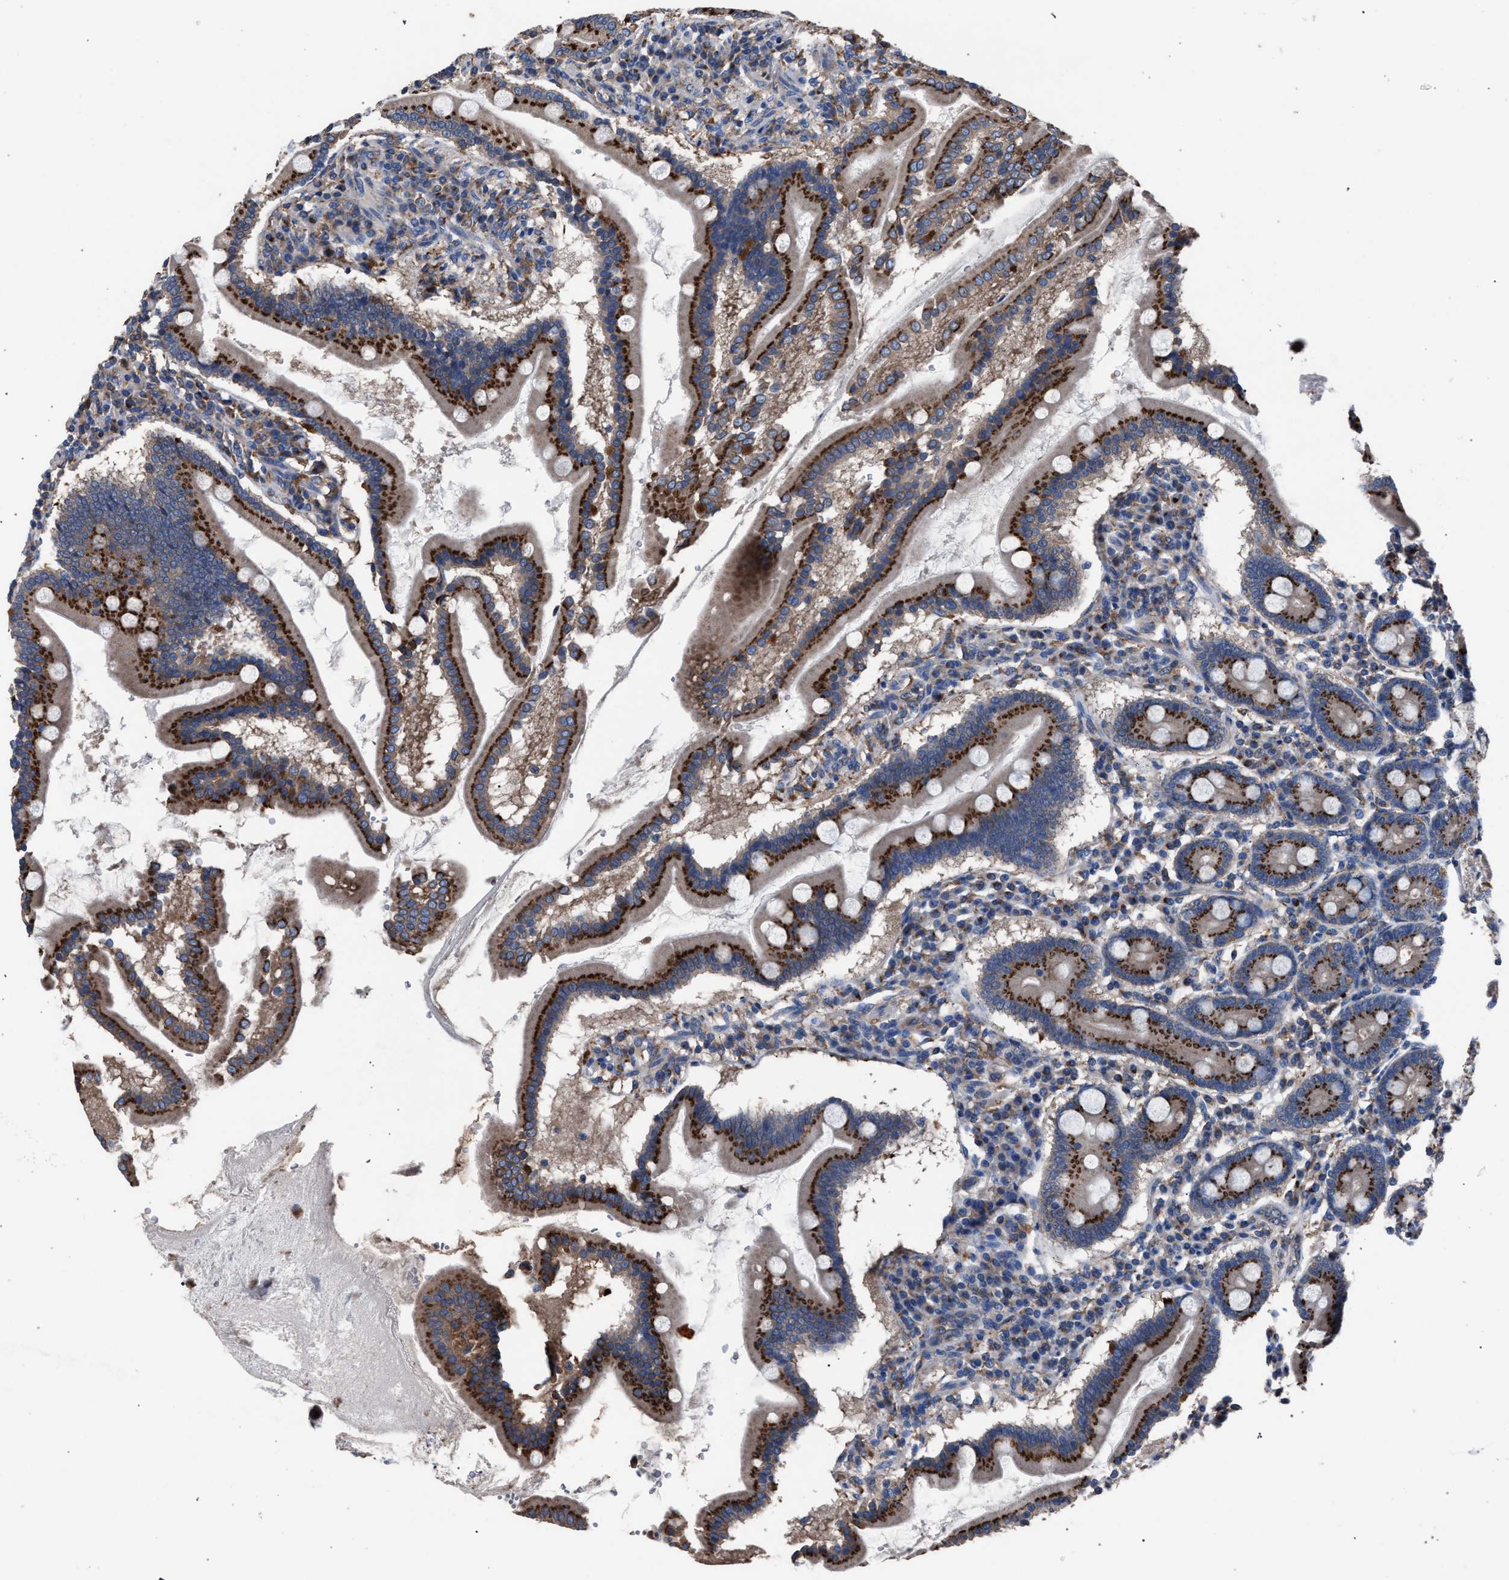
{"staining": {"intensity": "strong", "quantity": ">75%", "location": "cytoplasmic/membranous"}, "tissue": "duodenum", "cell_type": "Glandular cells", "image_type": "normal", "snomed": [{"axis": "morphology", "description": "Normal tissue, NOS"}, {"axis": "topography", "description": "Duodenum"}], "caption": "Immunohistochemistry (IHC) staining of benign duodenum, which demonstrates high levels of strong cytoplasmic/membranous positivity in about >75% of glandular cells indicating strong cytoplasmic/membranous protein positivity. The staining was performed using DAB (brown) for protein detection and nuclei were counterstained in hematoxylin (blue).", "gene": "ATP6V0A1", "patient": {"sex": "male", "age": 50}}